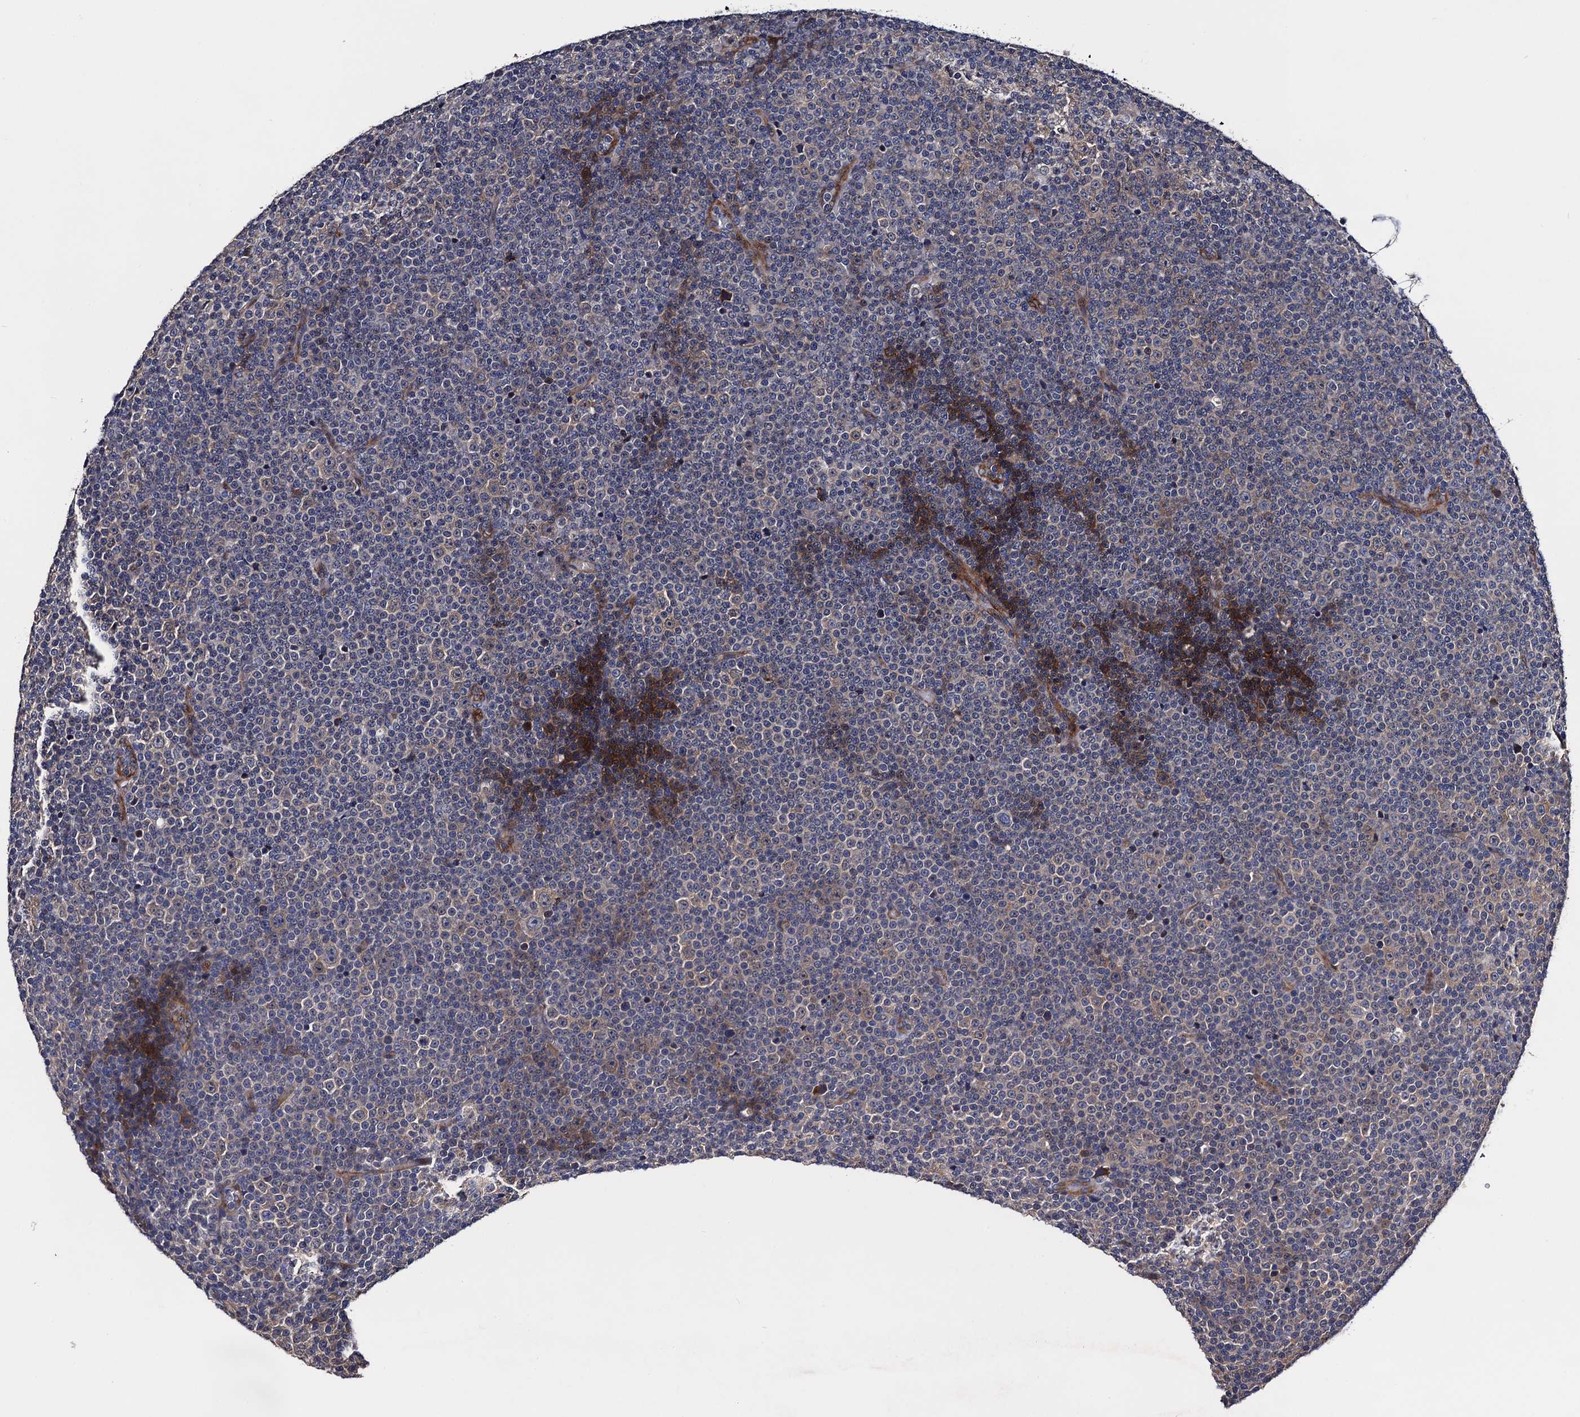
{"staining": {"intensity": "negative", "quantity": "none", "location": "none"}, "tissue": "lymphoma", "cell_type": "Tumor cells", "image_type": "cancer", "snomed": [{"axis": "morphology", "description": "Malignant lymphoma, non-Hodgkin's type, Low grade"}, {"axis": "topography", "description": "Lymph node"}], "caption": "Micrograph shows no significant protein positivity in tumor cells of lymphoma. (IHC, brightfield microscopy, high magnification).", "gene": "TRMT112", "patient": {"sex": "female", "age": 67}}